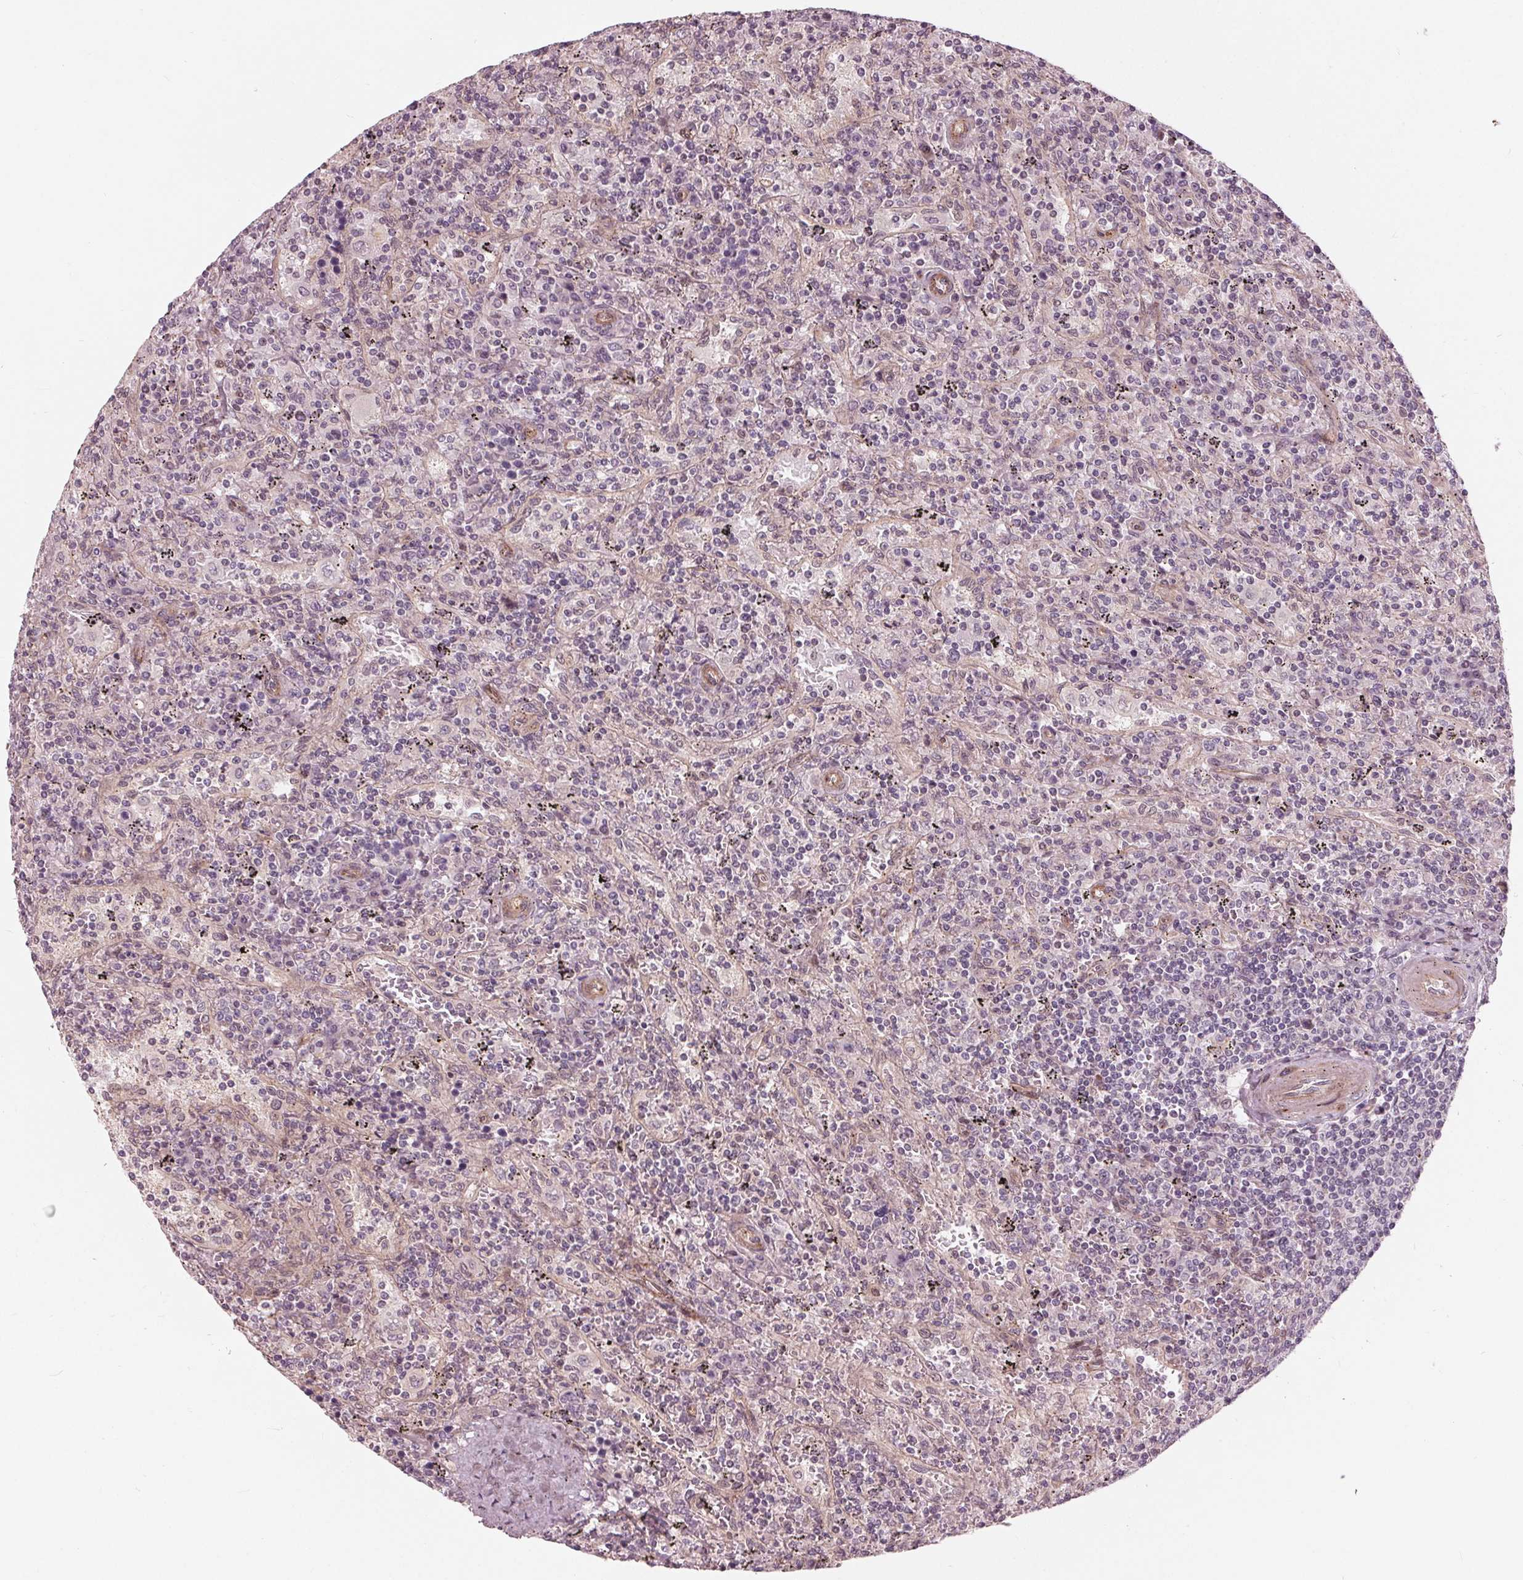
{"staining": {"intensity": "negative", "quantity": "none", "location": "none"}, "tissue": "lymphoma", "cell_type": "Tumor cells", "image_type": "cancer", "snomed": [{"axis": "morphology", "description": "Malignant lymphoma, non-Hodgkin's type, Low grade"}, {"axis": "topography", "description": "Spleen"}], "caption": "DAB immunohistochemical staining of human lymphoma shows no significant positivity in tumor cells. The staining is performed using DAB brown chromogen with nuclei counter-stained in using hematoxylin.", "gene": "TXNIP", "patient": {"sex": "male", "age": 62}}